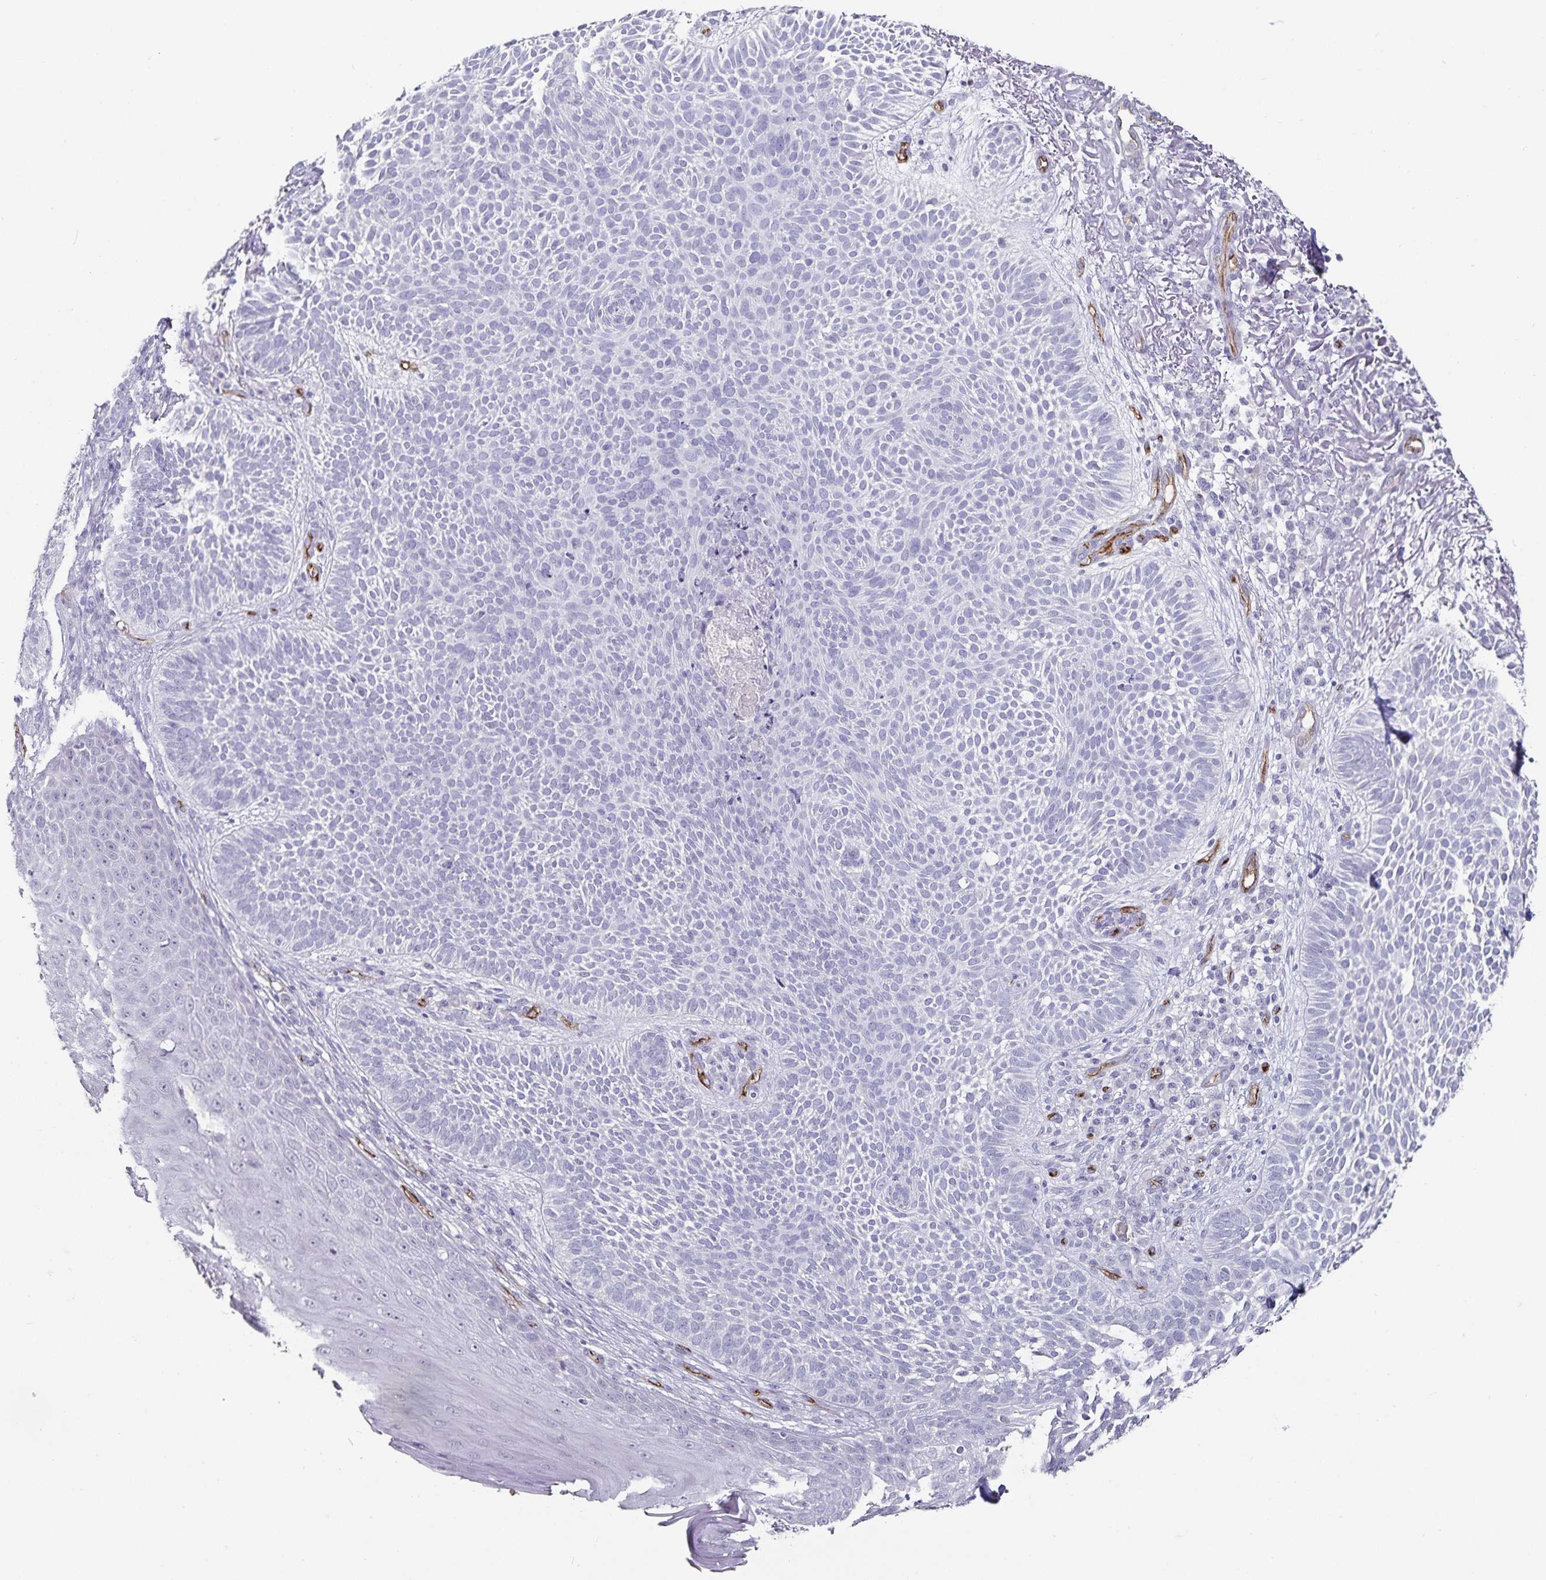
{"staining": {"intensity": "negative", "quantity": "none", "location": "none"}, "tissue": "skin cancer", "cell_type": "Tumor cells", "image_type": "cancer", "snomed": [{"axis": "morphology", "description": "Basal cell carcinoma"}, {"axis": "topography", "description": "Skin"}, {"axis": "topography", "description": "Skin of face"}], "caption": "IHC image of skin cancer (basal cell carcinoma) stained for a protein (brown), which demonstrates no positivity in tumor cells.", "gene": "PODXL", "patient": {"sex": "female", "age": 82}}